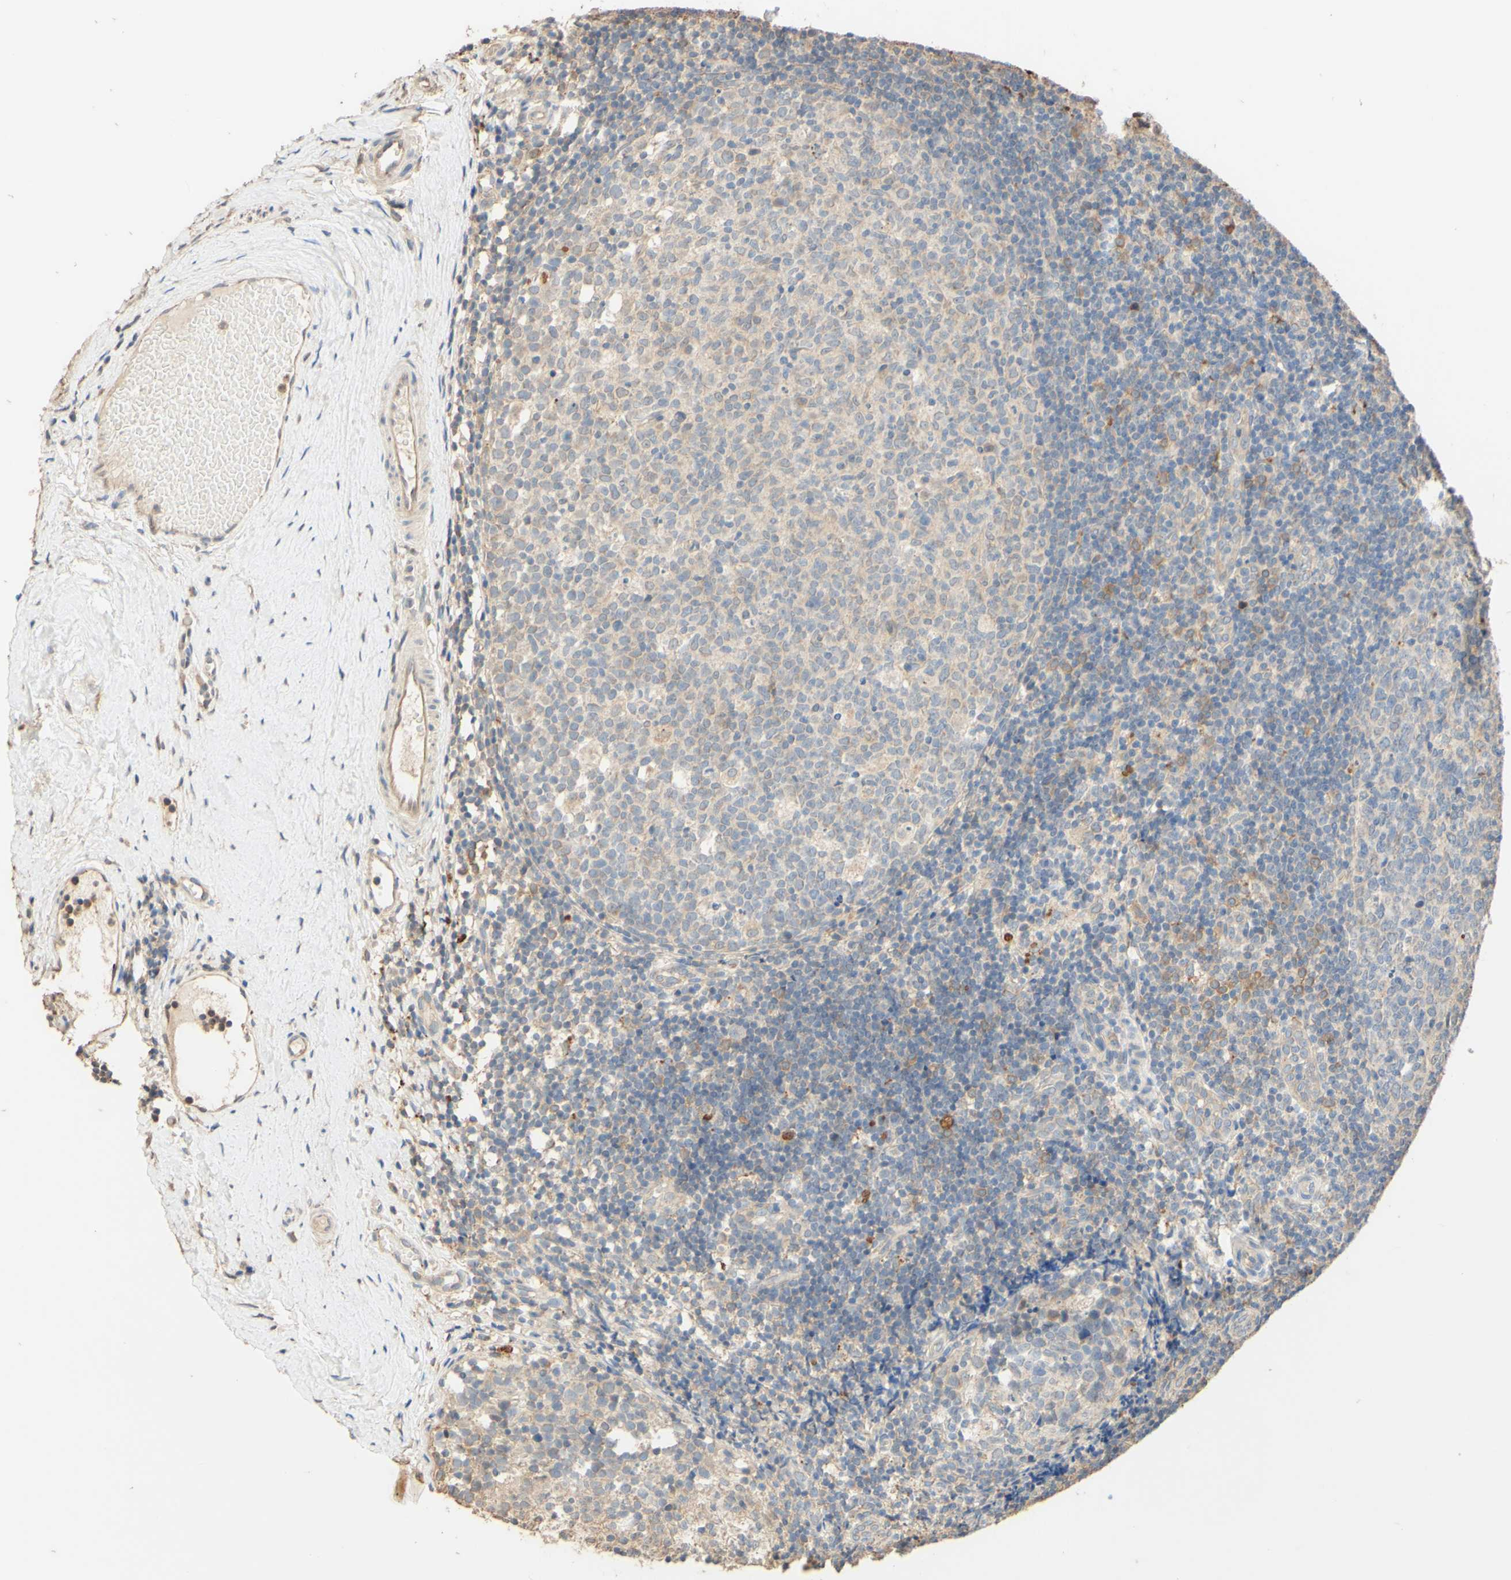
{"staining": {"intensity": "negative", "quantity": "none", "location": "none"}, "tissue": "tonsil", "cell_type": "Germinal center cells", "image_type": "normal", "snomed": [{"axis": "morphology", "description": "Normal tissue, NOS"}, {"axis": "topography", "description": "Tonsil"}], "caption": "Immunohistochemistry photomicrograph of benign tonsil stained for a protein (brown), which shows no staining in germinal center cells. The staining is performed using DAB brown chromogen with nuclei counter-stained in using hematoxylin.", "gene": "SMIM19", "patient": {"sex": "female", "age": 19}}